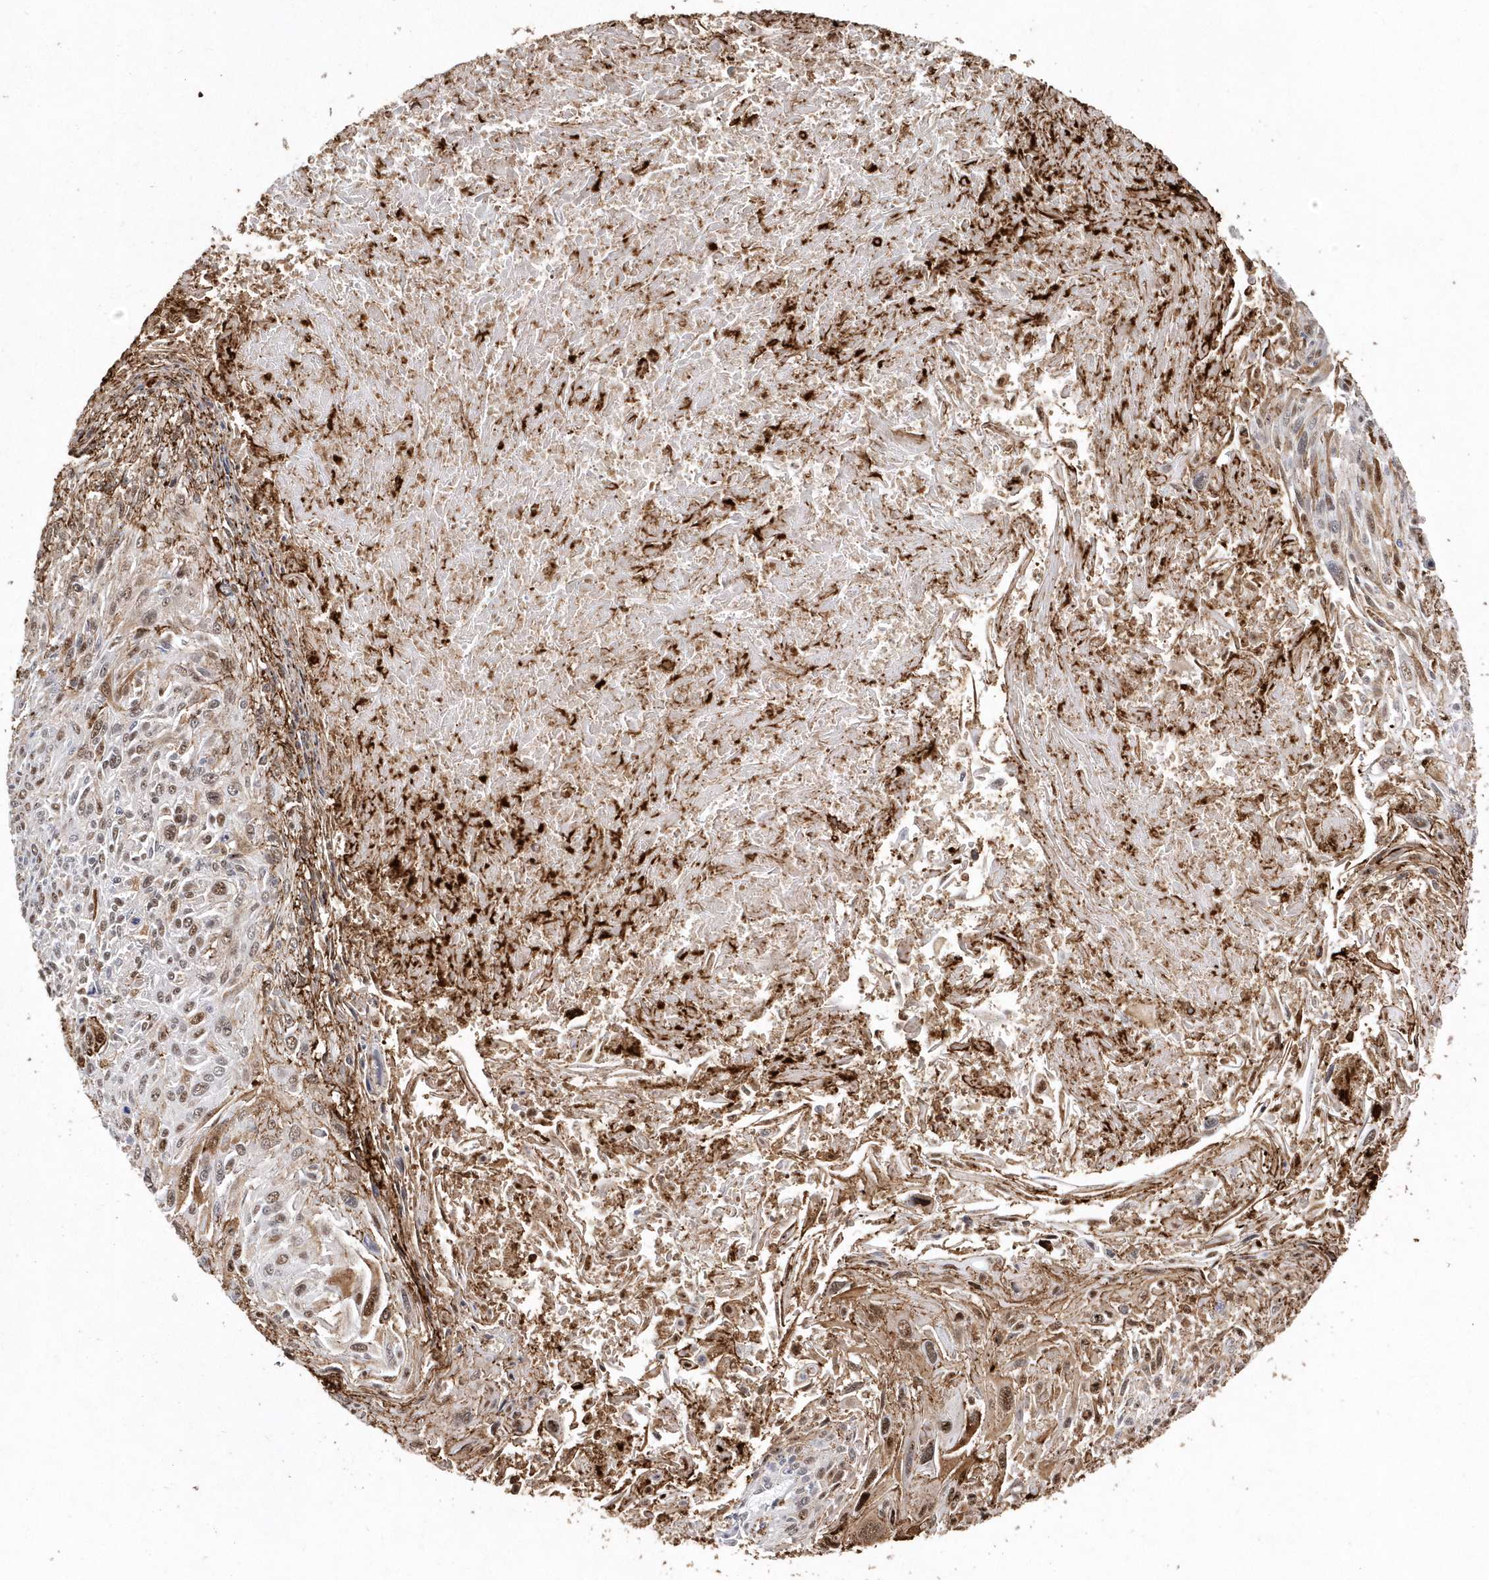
{"staining": {"intensity": "moderate", "quantity": "<25%", "location": "nuclear"}, "tissue": "cervical cancer", "cell_type": "Tumor cells", "image_type": "cancer", "snomed": [{"axis": "morphology", "description": "Squamous cell carcinoma, NOS"}, {"axis": "topography", "description": "Cervix"}], "caption": "Moderate nuclear positivity is appreciated in approximately <25% of tumor cells in cervical cancer. (Stains: DAB (3,3'-diaminobenzidine) in brown, nuclei in blue, Microscopy: brightfield microscopy at high magnification).", "gene": "RPP30", "patient": {"sex": "female", "age": 51}}